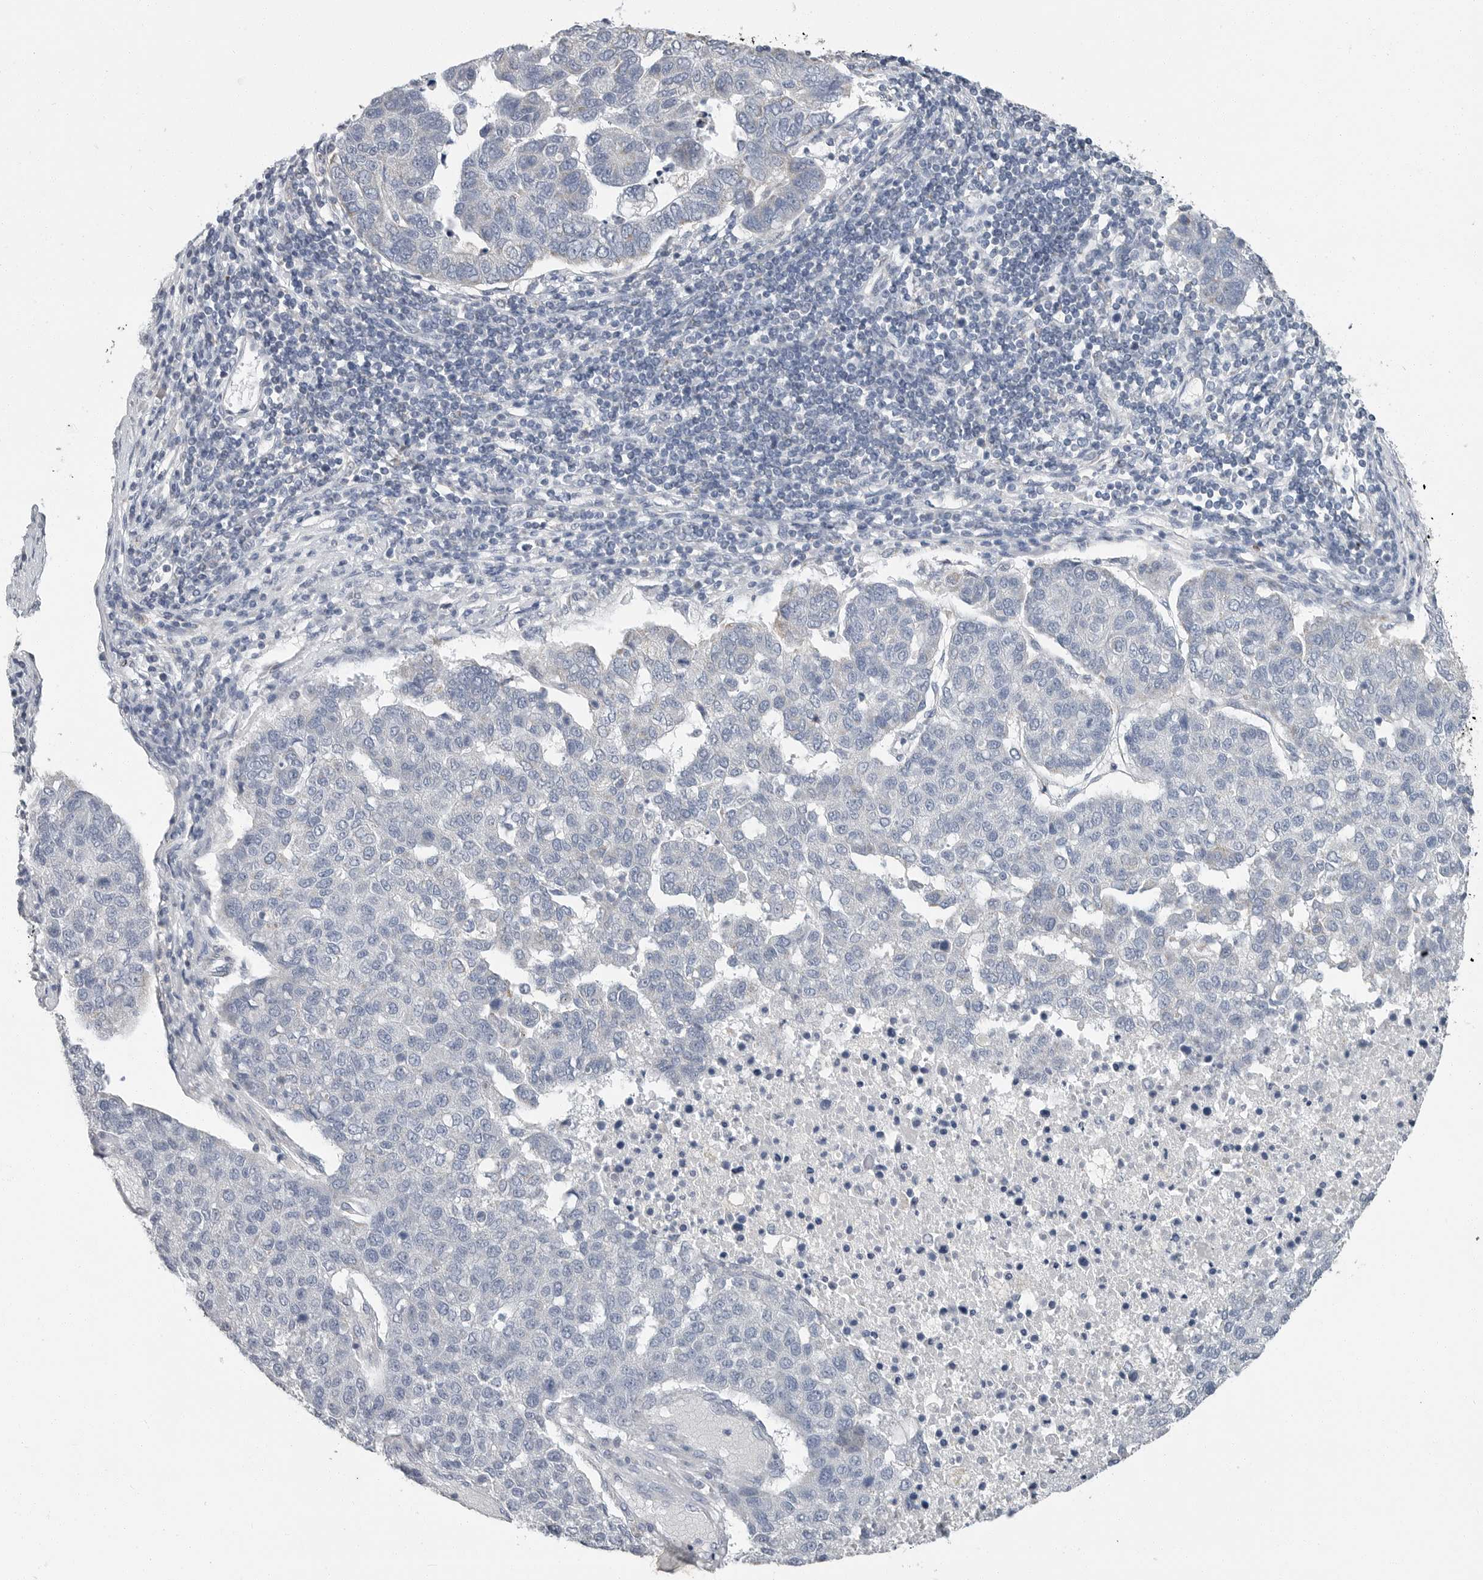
{"staining": {"intensity": "negative", "quantity": "none", "location": "none"}, "tissue": "pancreatic cancer", "cell_type": "Tumor cells", "image_type": "cancer", "snomed": [{"axis": "morphology", "description": "Adenocarcinoma, NOS"}, {"axis": "topography", "description": "Pancreas"}], "caption": "Immunohistochemistry micrograph of neoplastic tissue: human adenocarcinoma (pancreatic) stained with DAB reveals no significant protein positivity in tumor cells.", "gene": "PLN", "patient": {"sex": "female", "age": 61}}